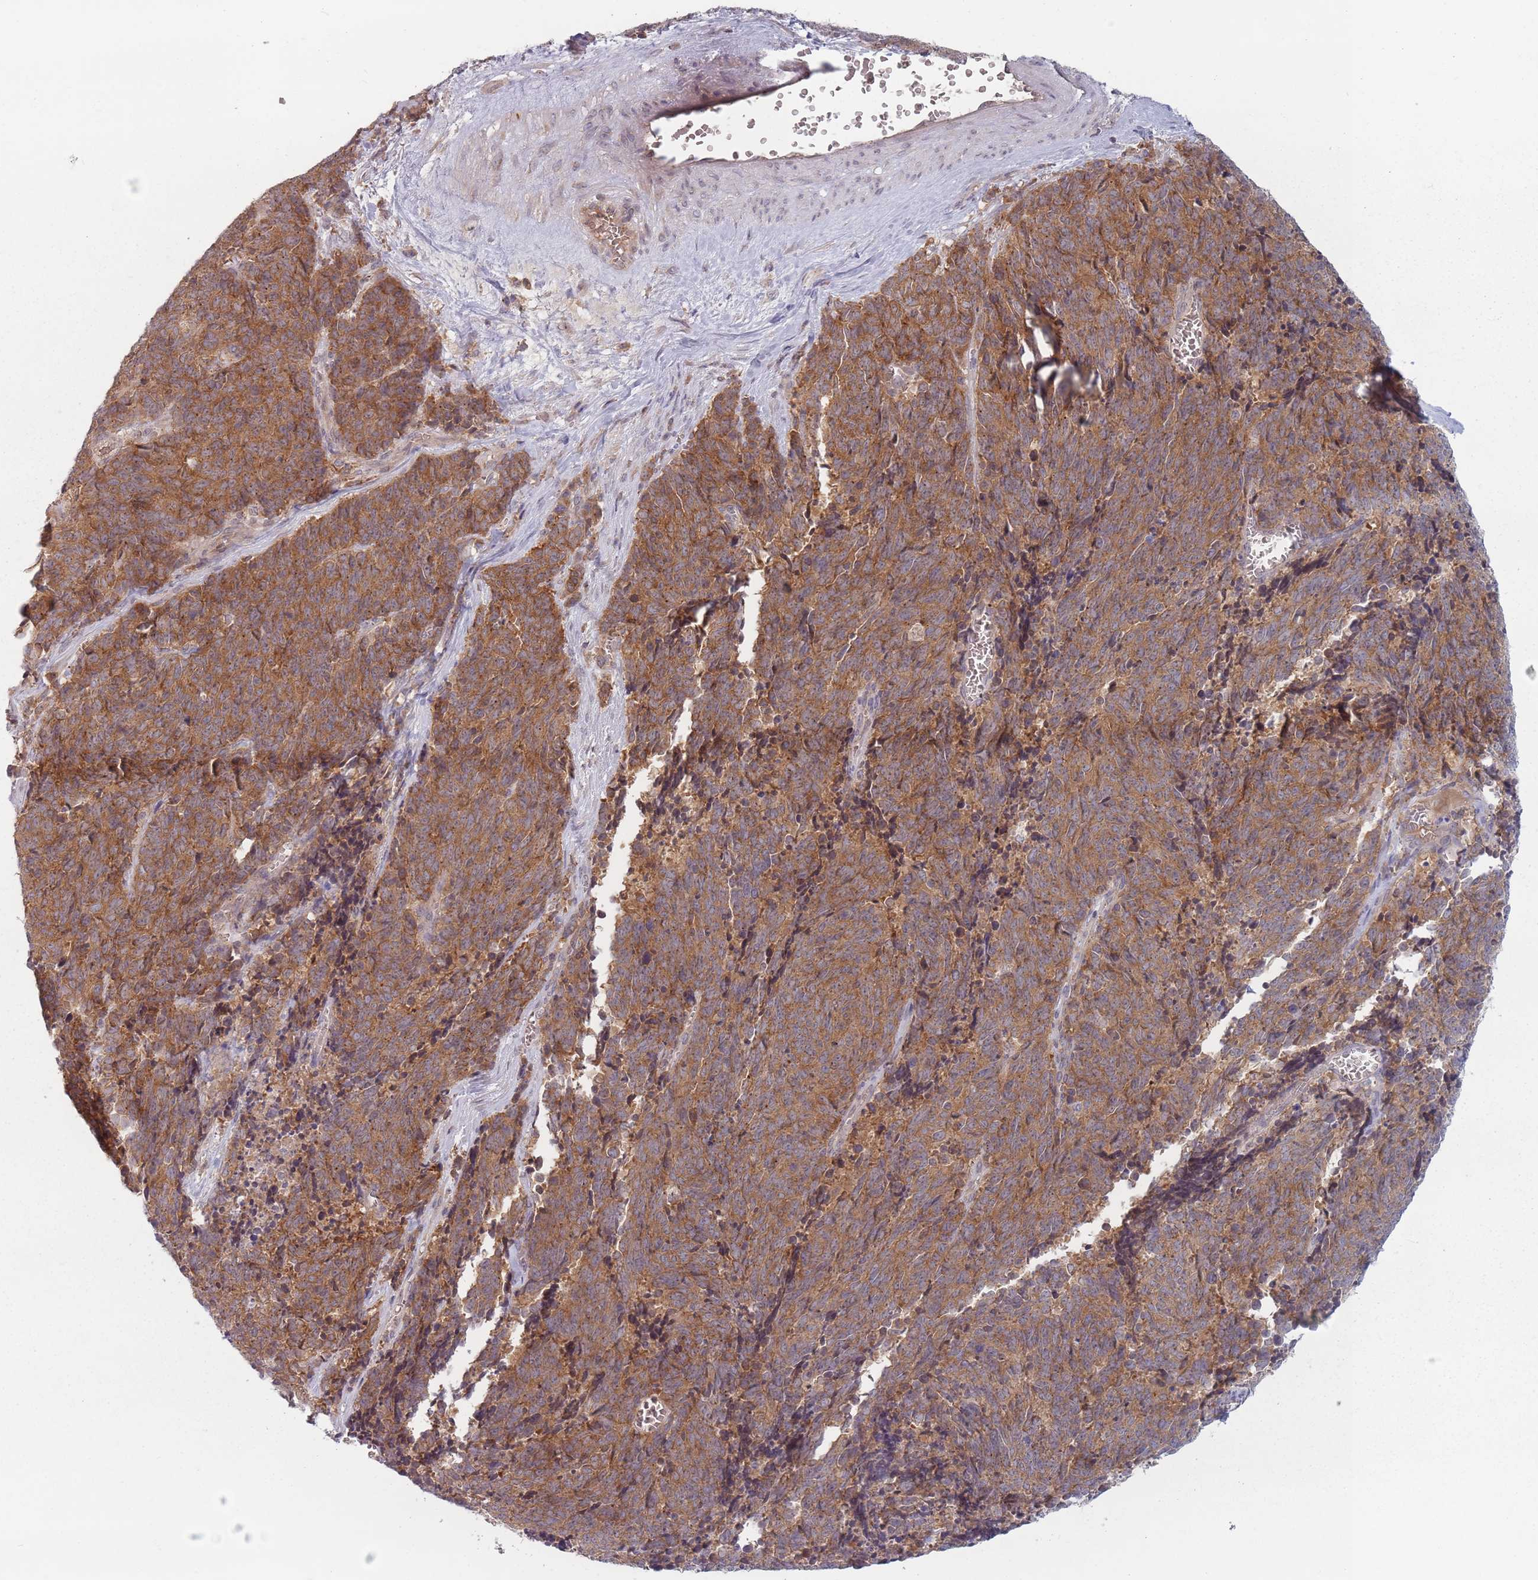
{"staining": {"intensity": "moderate", "quantity": ">75%", "location": "cytoplasmic/membranous"}, "tissue": "cervical cancer", "cell_type": "Tumor cells", "image_type": "cancer", "snomed": [{"axis": "morphology", "description": "Squamous cell carcinoma, NOS"}, {"axis": "topography", "description": "Cervix"}], "caption": "This histopathology image exhibits immunohistochemistry staining of human cervical squamous cell carcinoma, with medium moderate cytoplasmic/membranous positivity in approximately >75% of tumor cells.", "gene": "ASB13", "patient": {"sex": "female", "age": 29}}